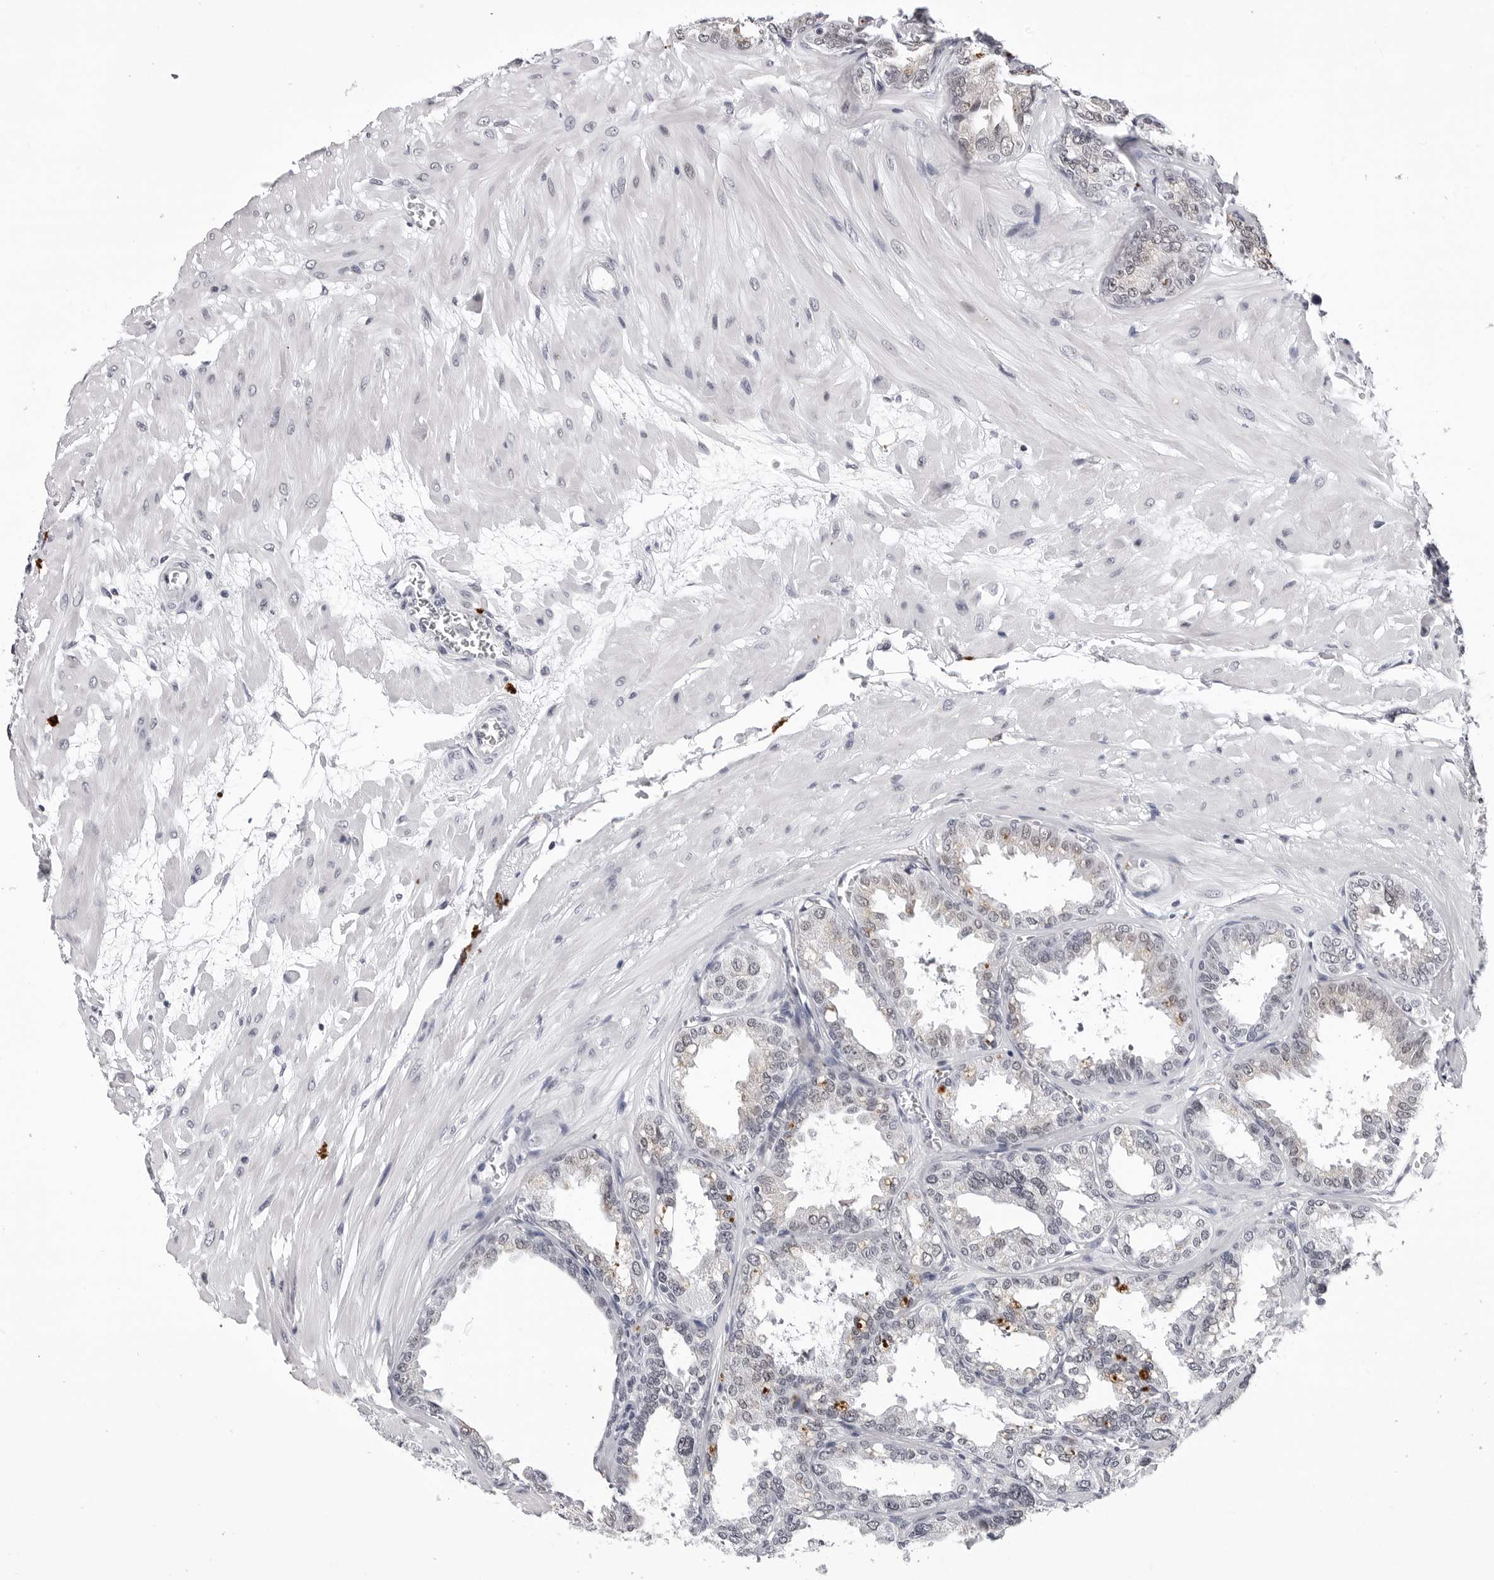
{"staining": {"intensity": "weak", "quantity": "<25%", "location": "nuclear"}, "tissue": "seminal vesicle", "cell_type": "Glandular cells", "image_type": "normal", "snomed": [{"axis": "morphology", "description": "Normal tissue, NOS"}, {"axis": "topography", "description": "Prostate"}, {"axis": "topography", "description": "Seminal veicle"}], "caption": "The micrograph reveals no staining of glandular cells in normal seminal vesicle. The staining was performed using DAB to visualize the protein expression in brown, while the nuclei were stained in blue with hematoxylin (Magnification: 20x).", "gene": "SF3B4", "patient": {"sex": "male", "age": 51}}